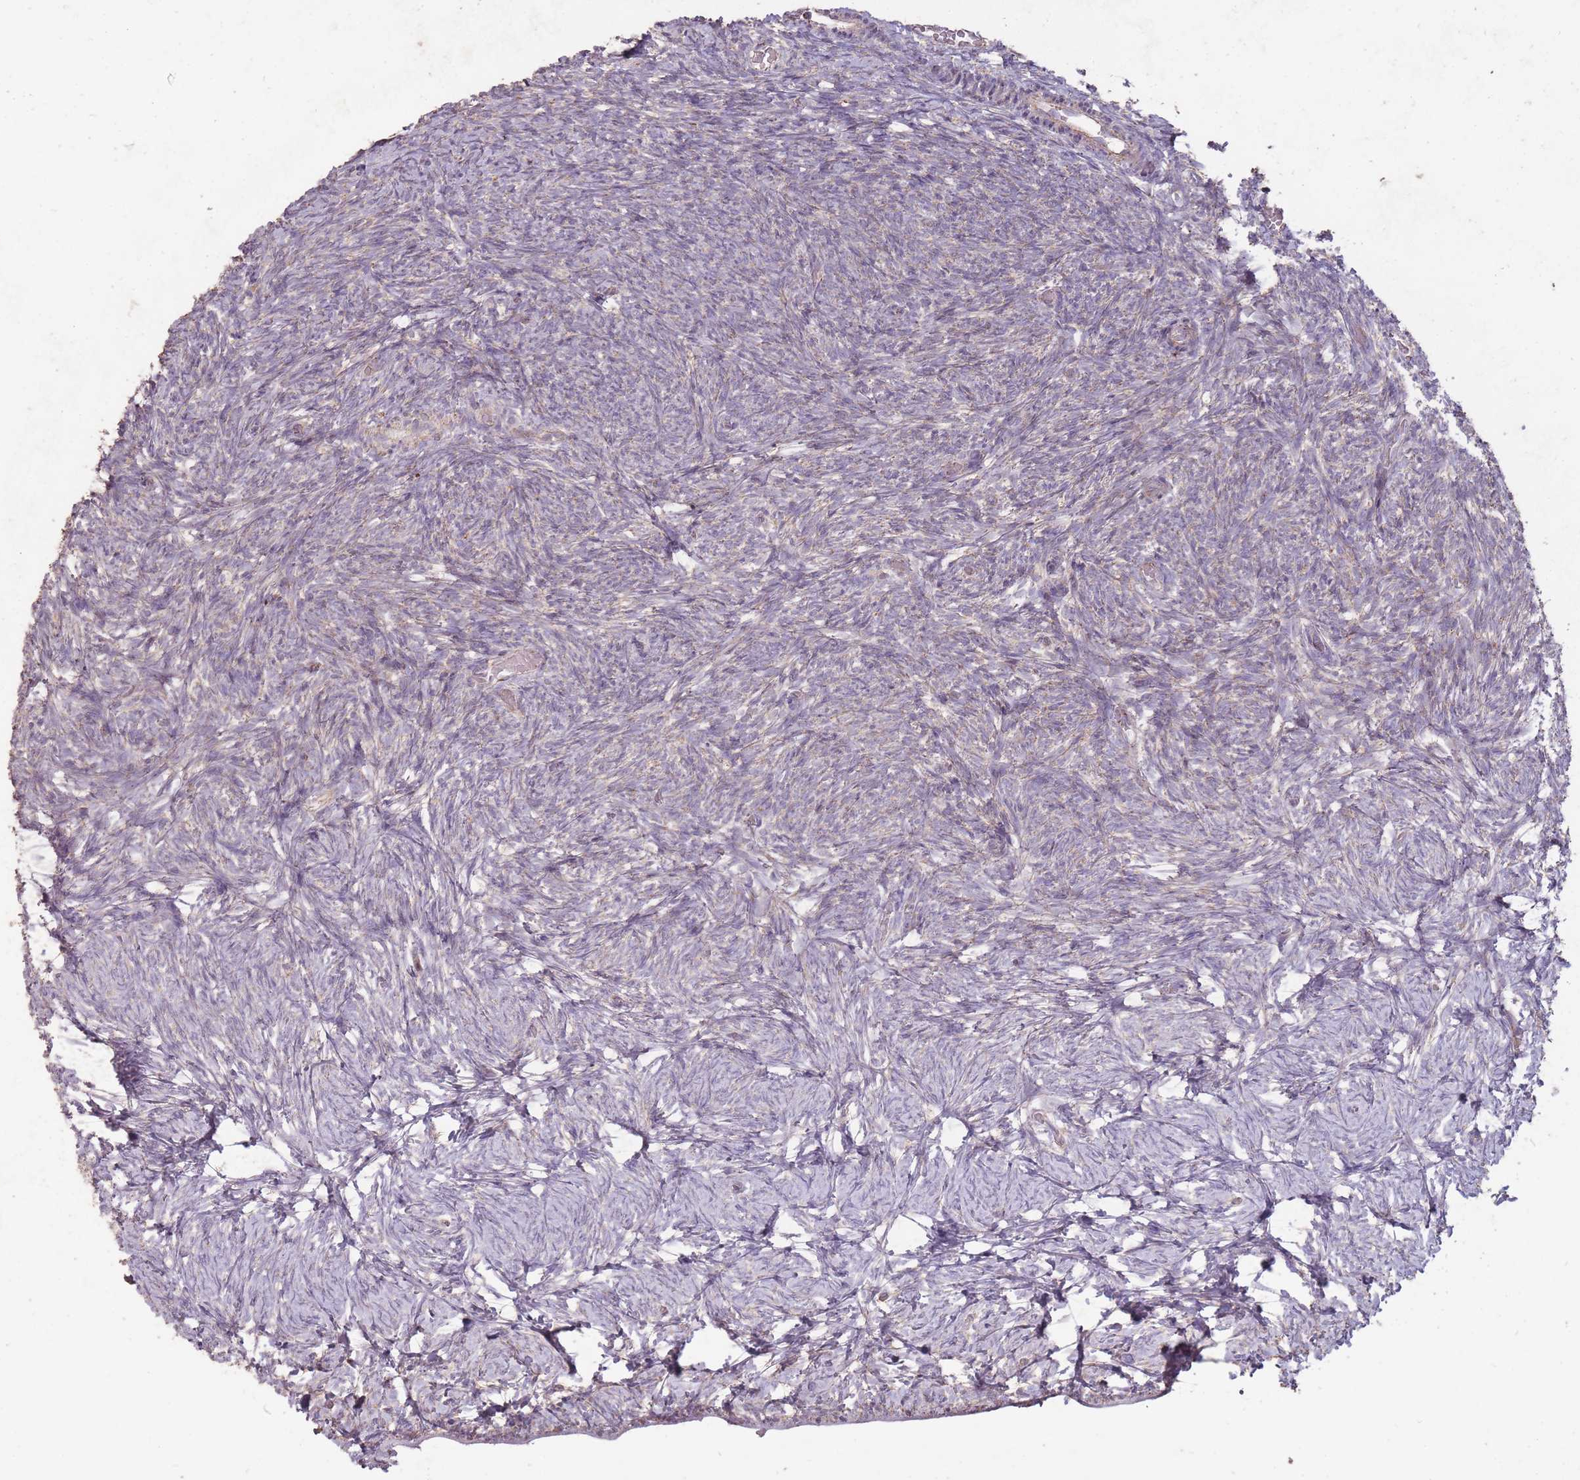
{"staining": {"intensity": "weak", "quantity": "<25%", "location": "cytoplasmic/membranous"}, "tissue": "ovary", "cell_type": "Ovarian stroma cells", "image_type": "normal", "snomed": [{"axis": "morphology", "description": "Normal tissue, NOS"}, {"axis": "topography", "description": "Ovary"}], "caption": "This micrograph is of unremarkable ovary stained with immunohistochemistry to label a protein in brown with the nuclei are counter-stained blue. There is no staining in ovarian stroma cells. The staining was performed using DAB (3,3'-diaminobenzidine) to visualize the protein expression in brown, while the nuclei were stained in blue with hematoxylin (Magnification: 20x).", "gene": "CNOT8", "patient": {"sex": "female", "age": 39}}